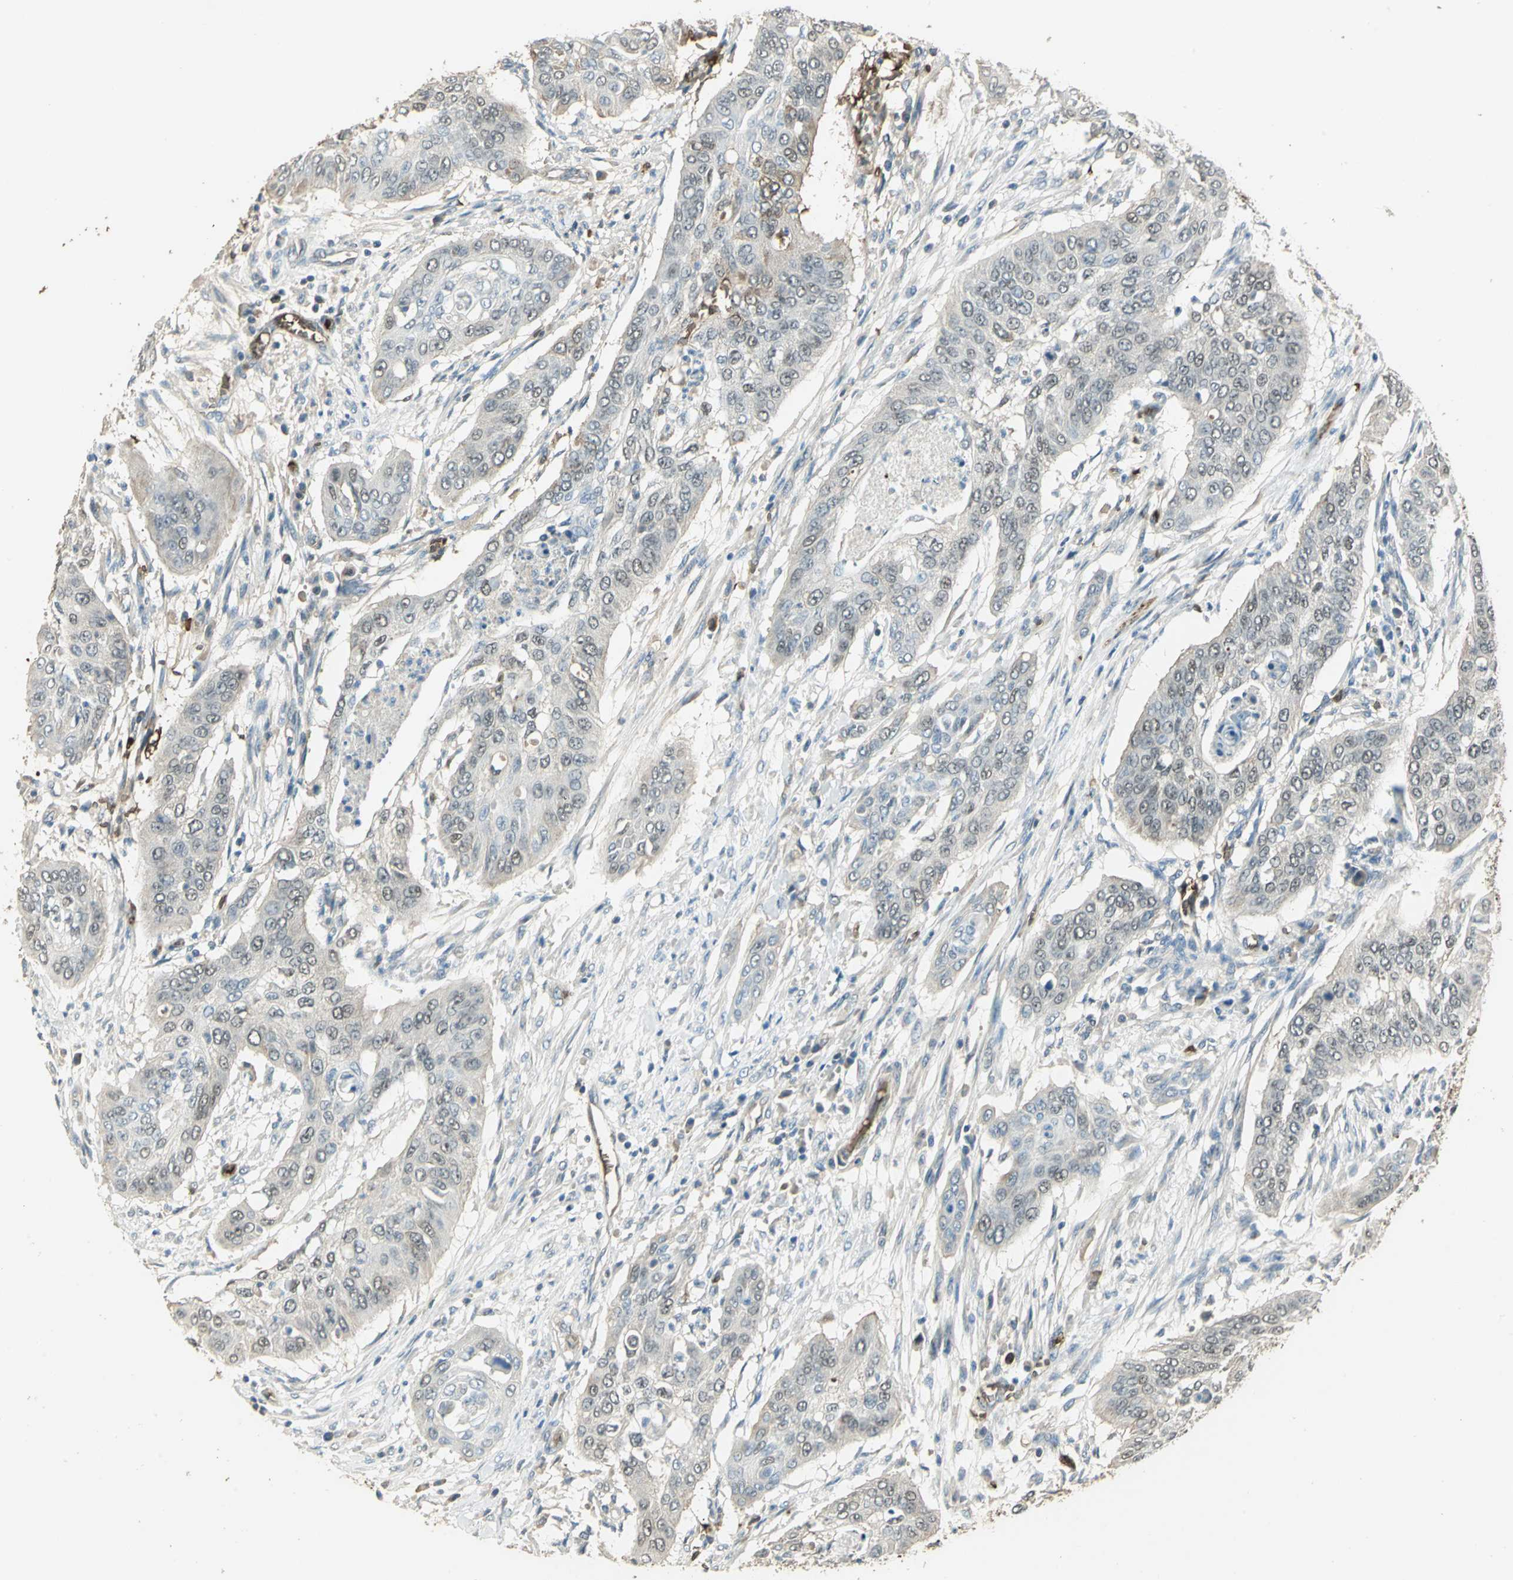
{"staining": {"intensity": "weak", "quantity": "25%-75%", "location": "cytoplasmic/membranous,nuclear"}, "tissue": "cervical cancer", "cell_type": "Tumor cells", "image_type": "cancer", "snomed": [{"axis": "morphology", "description": "Squamous cell carcinoma, NOS"}, {"axis": "topography", "description": "Cervix"}], "caption": "Tumor cells exhibit weak cytoplasmic/membranous and nuclear staining in about 25%-75% of cells in cervical squamous cell carcinoma.", "gene": "DDAH1", "patient": {"sex": "female", "age": 39}}